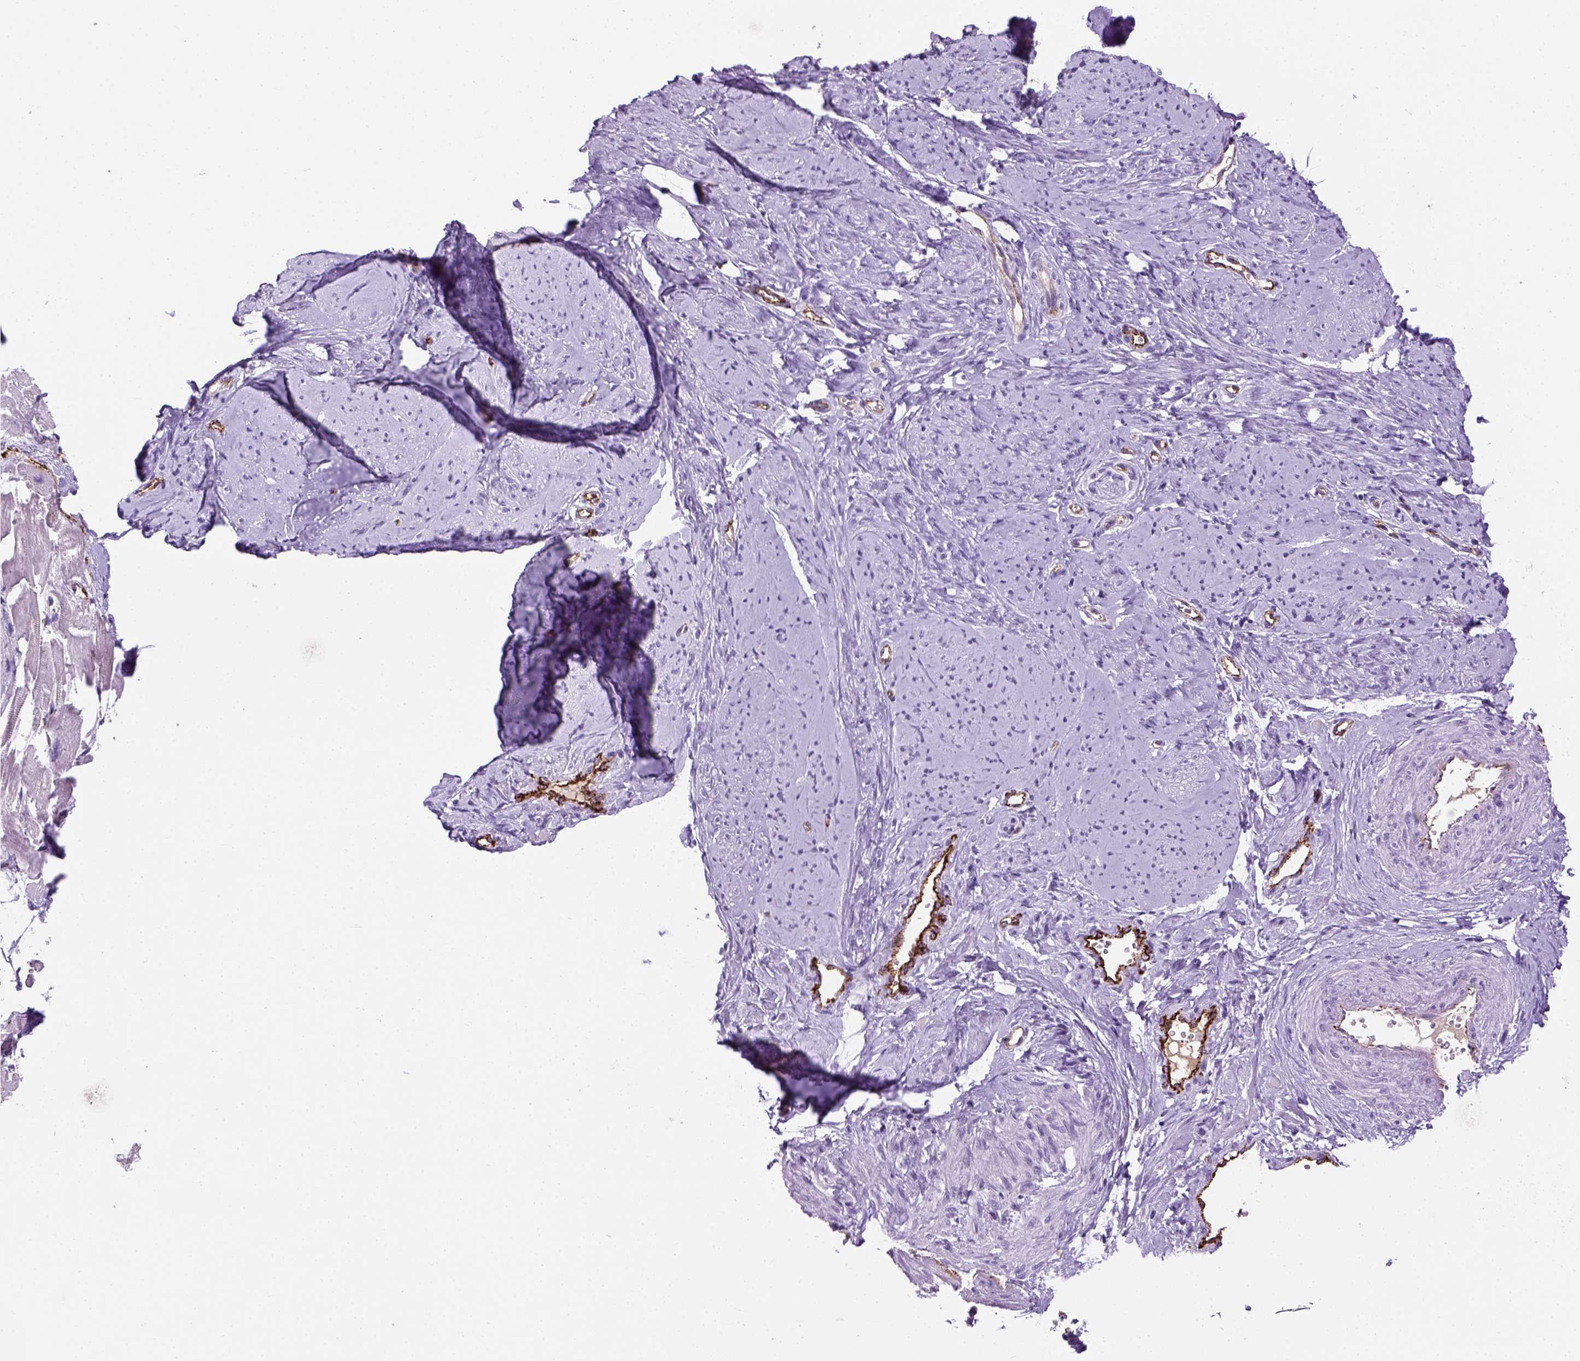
{"staining": {"intensity": "negative", "quantity": "none", "location": "none"}, "tissue": "smooth muscle", "cell_type": "Smooth muscle cells", "image_type": "normal", "snomed": [{"axis": "morphology", "description": "Normal tissue, NOS"}, {"axis": "topography", "description": "Smooth muscle"}], "caption": "A high-resolution histopathology image shows IHC staining of normal smooth muscle, which shows no significant positivity in smooth muscle cells. Nuclei are stained in blue.", "gene": "VWF", "patient": {"sex": "female", "age": 48}}